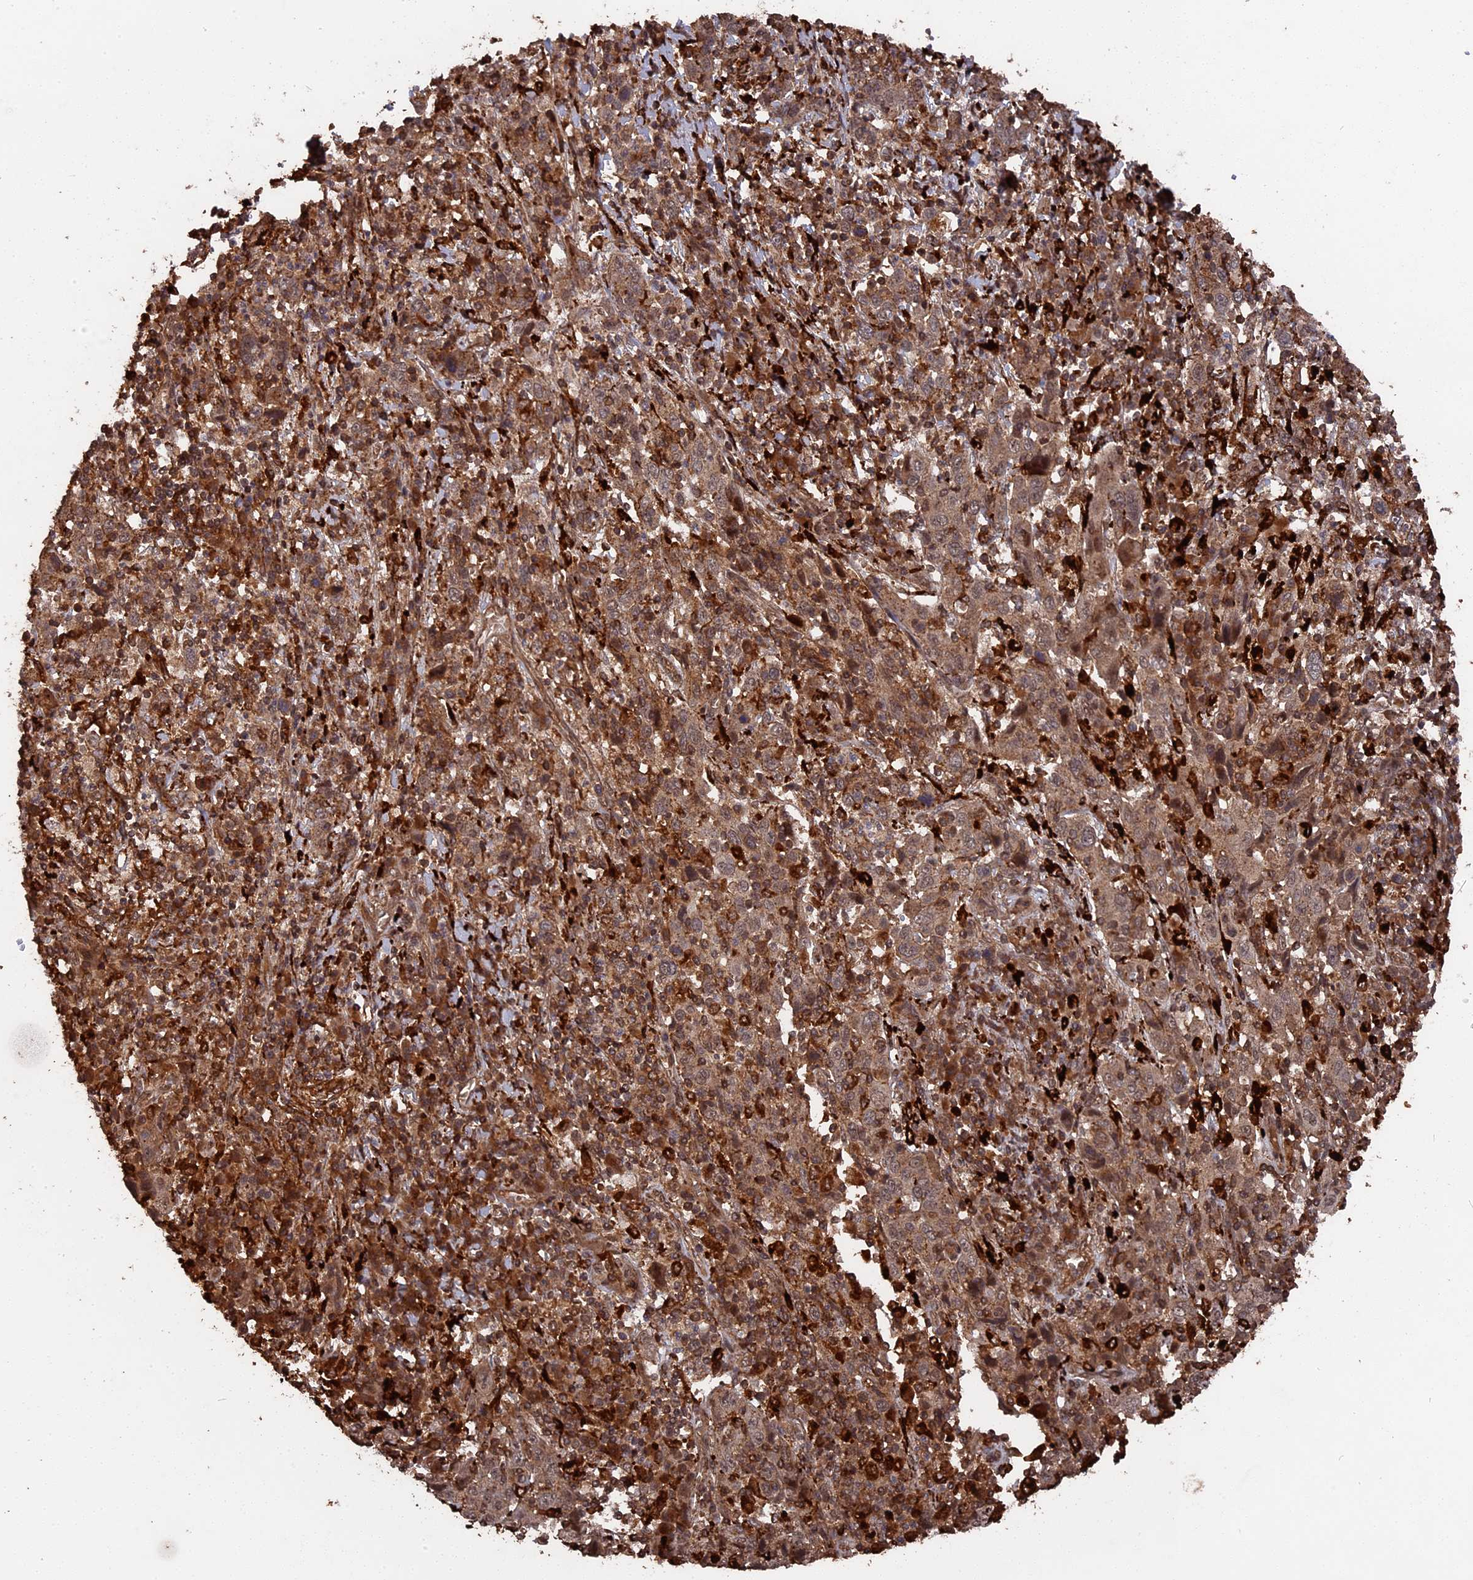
{"staining": {"intensity": "moderate", "quantity": ">75%", "location": "cytoplasmic/membranous,nuclear"}, "tissue": "cervical cancer", "cell_type": "Tumor cells", "image_type": "cancer", "snomed": [{"axis": "morphology", "description": "Squamous cell carcinoma, NOS"}, {"axis": "topography", "description": "Cervix"}], "caption": "Moderate cytoplasmic/membranous and nuclear protein staining is appreciated in approximately >75% of tumor cells in cervical cancer. (DAB (3,3'-diaminobenzidine) = brown stain, brightfield microscopy at high magnification).", "gene": "TELO2", "patient": {"sex": "female", "age": 46}}